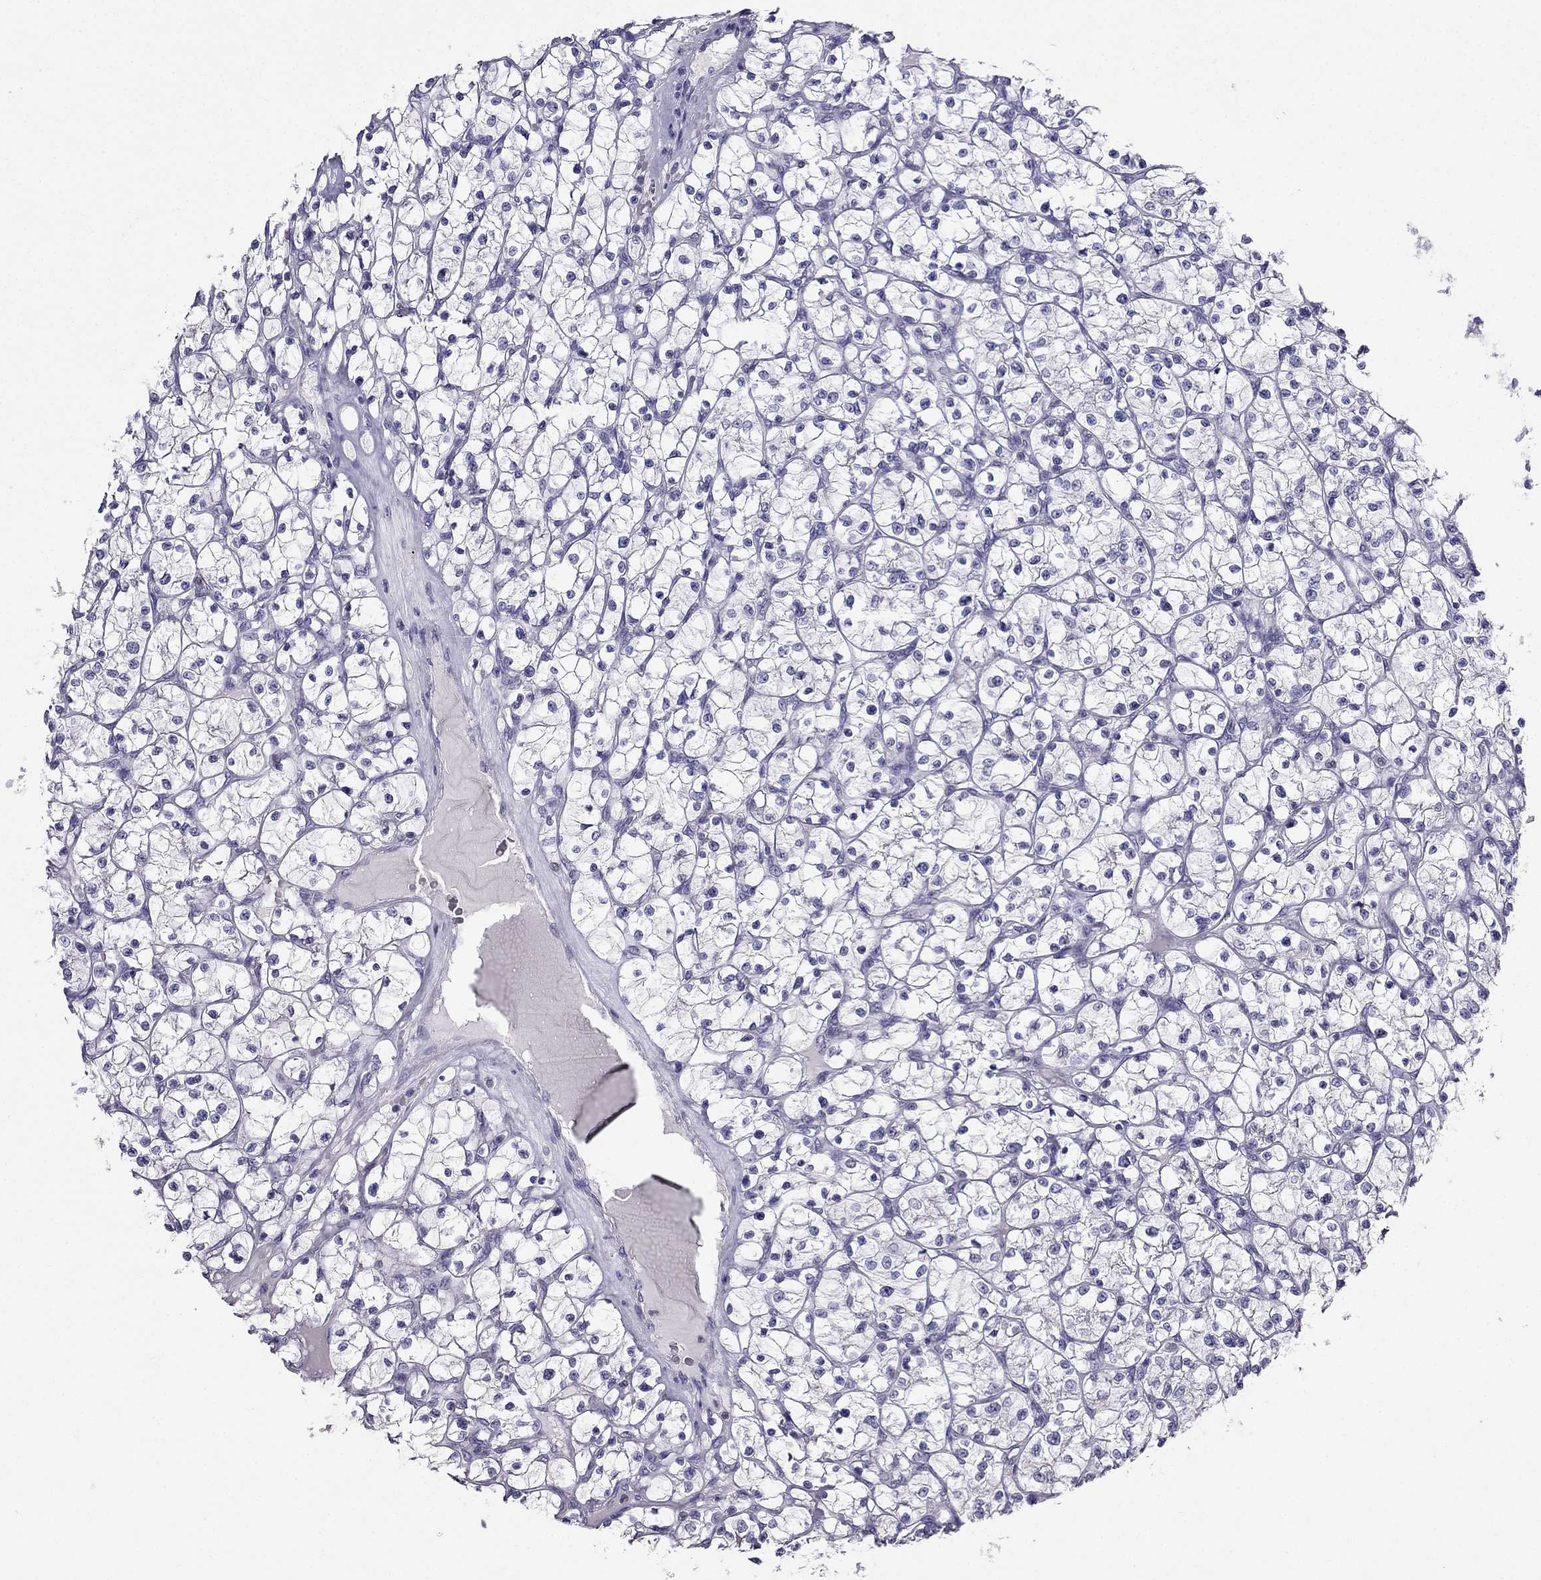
{"staining": {"intensity": "negative", "quantity": "none", "location": "none"}, "tissue": "renal cancer", "cell_type": "Tumor cells", "image_type": "cancer", "snomed": [{"axis": "morphology", "description": "Adenocarcinoma, NOS"}, {"axis": "topography", "description": "Kidney"}], "caption": "Immunohistochemical staining of human renal cancer (adenocarcinoma) exhibits no significant expression in tumor cells. The staining was performed using DAB (3,3'-diaminobenzidine) to visualize the protein expression in brown, while the nuclei were stained in blue with hematoxylin (Magnification: 20x).", "gene": "ARID3A", "patient": {"sex": "female", "age": 64}}